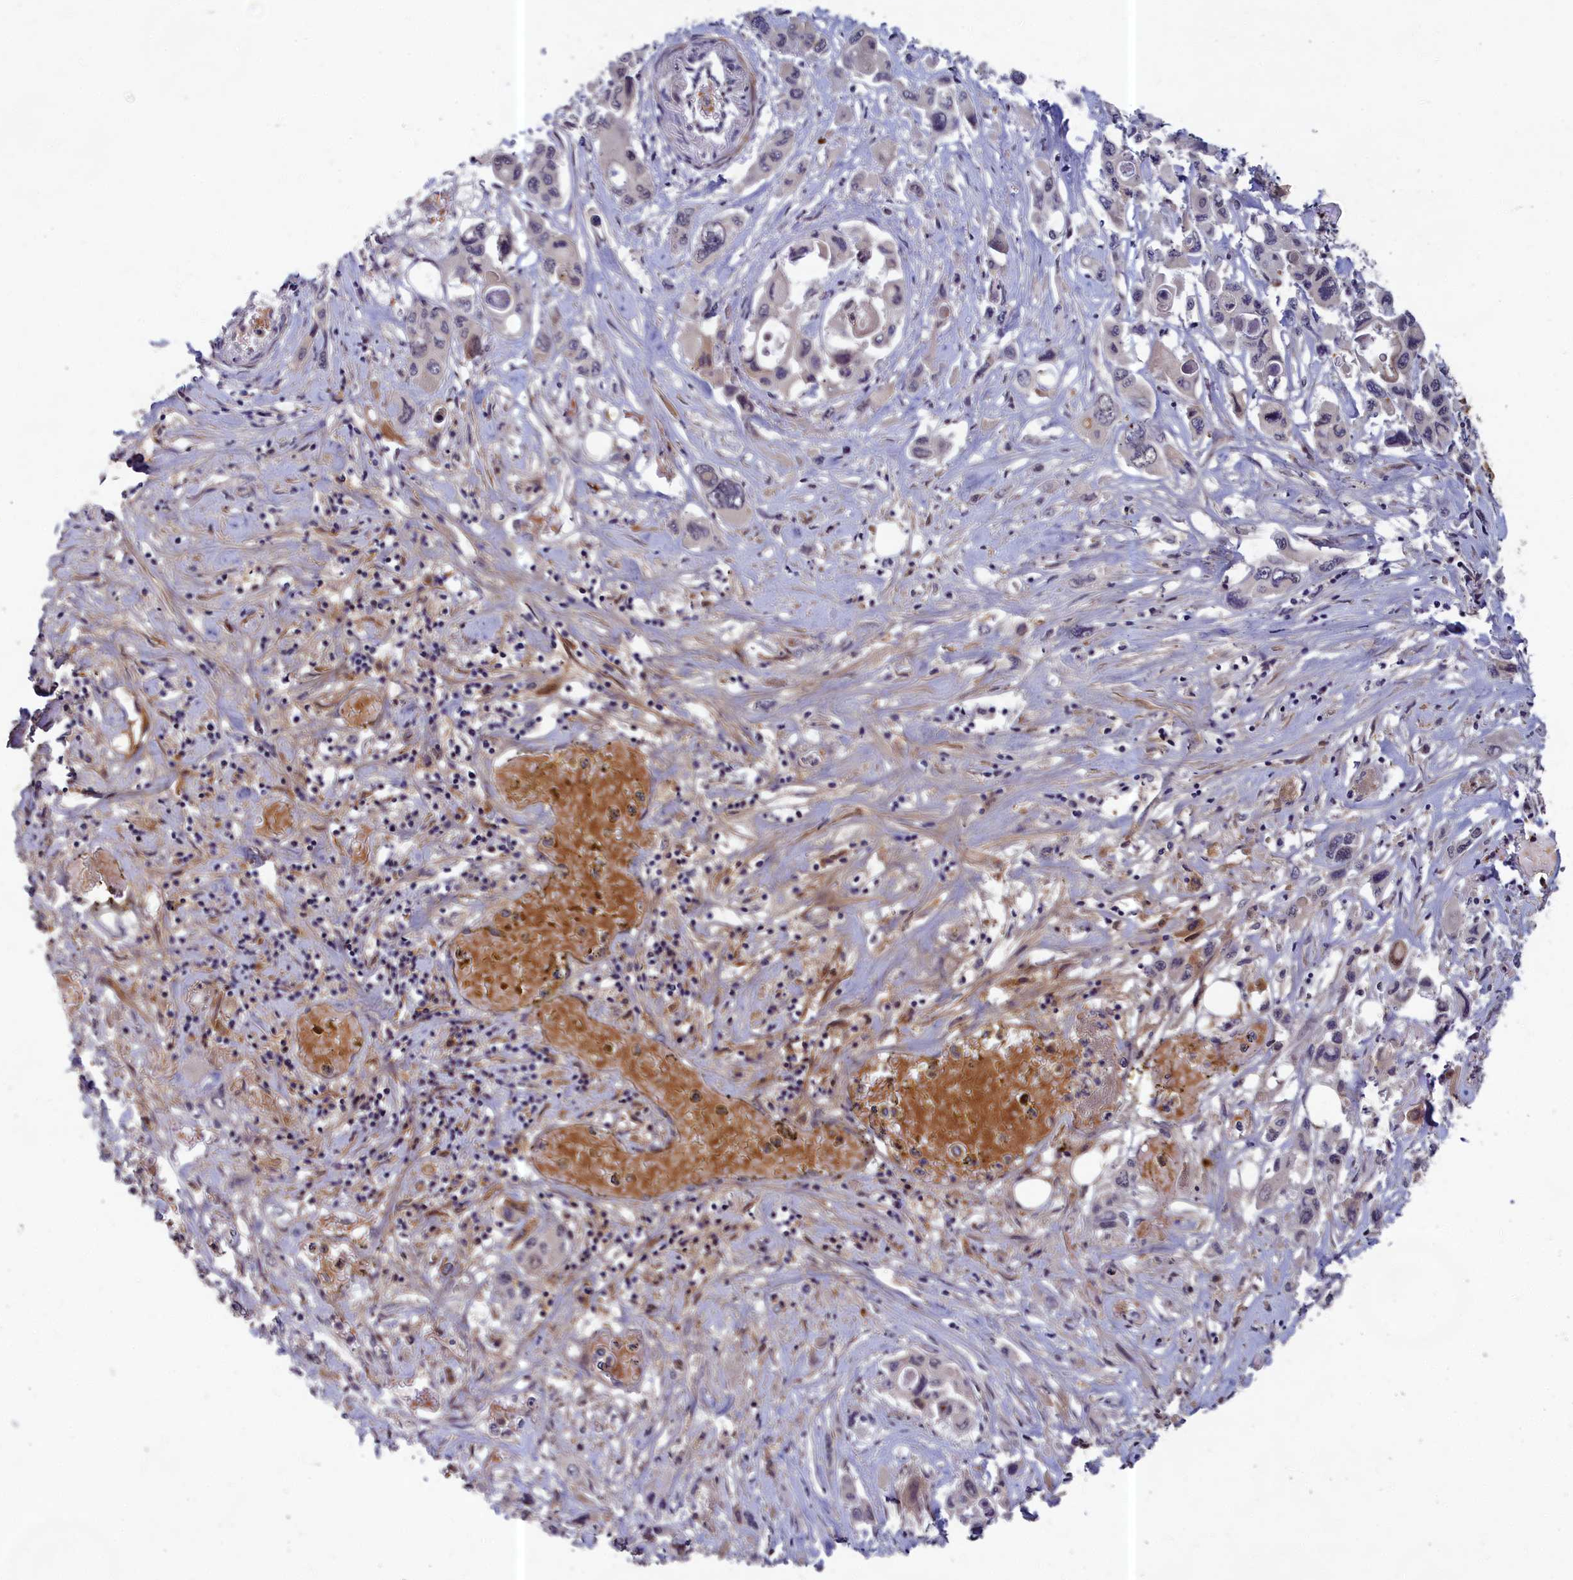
{"staining": {"intensity": "negative", "quantity": "none", "location": "none"}, "tissue": "pancreatic cancer", "cell_type": "Tumor cells", "image_type": "cancer", "snomed": [{"axis": "morphology", "description": "Adenocarcinoma, NOS"}, {"axis": "topography", "description": "Pancreas"}], "caption": "The photomicrograph exhibits no significant positivity in tumor cells of pancreatic cancer. The staining is performed using DAB (3,3'-diaminobenzidine) brown chromogen with nuclei counter-stained in using hematoxylin.", "gene": "EARS2", "patient": {"sex": "male", "age": 92}}